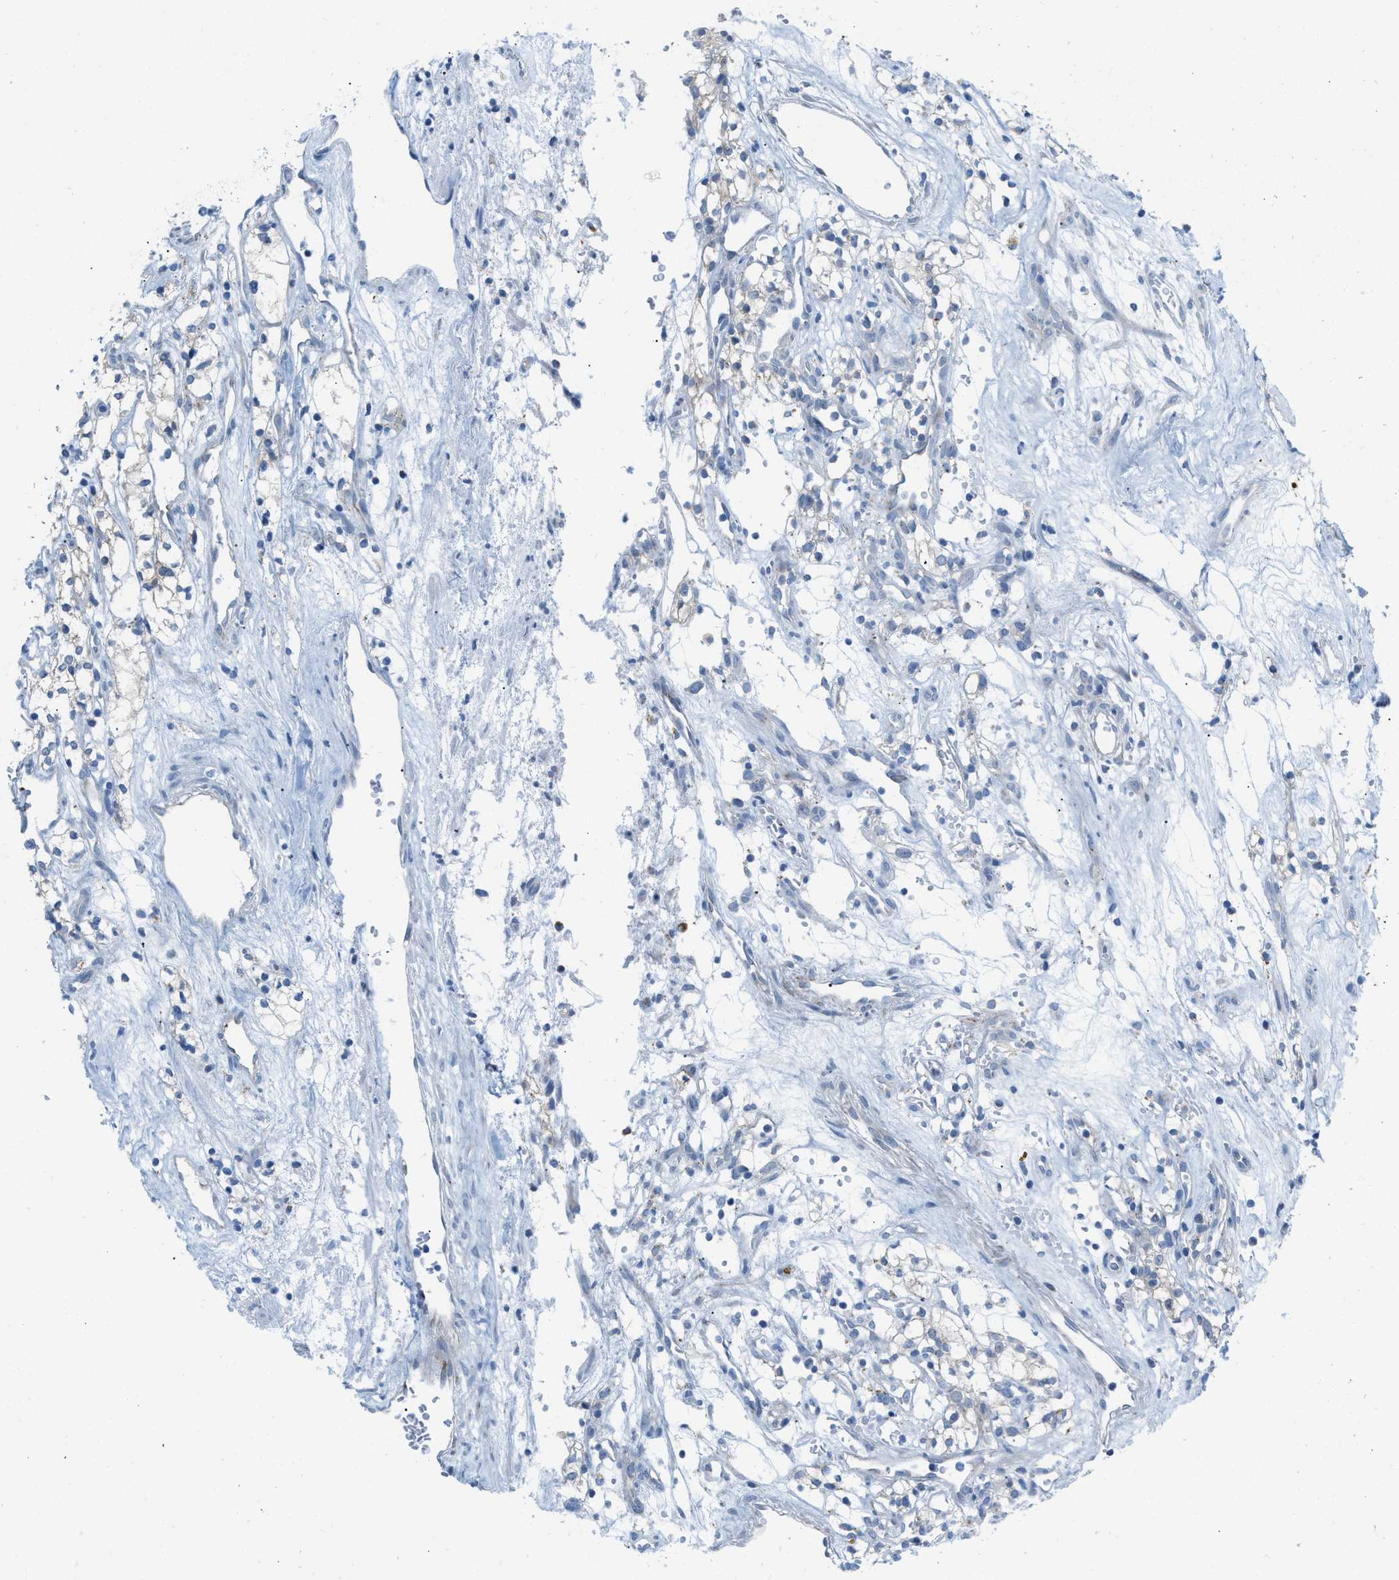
{"staining": {"intensity": "negative", "quantity": "none", "location": "none"}, "tissue": "renal cancer", "cell_type": "Tumor cells", "image_type": "cancer", "snomed": [{"axis": "morphology", "description": "Adenocarcinoma, NOS"}, {"axis": "topography", "description": "Kidney"}], "caption": "DAB immunohistochemical staining of renal cancer exhibits no significant positivity in tumor cells. Brightfield microscopy of IHC stained with DAB (3,3'-diaminobenzidine) (brown) and hematoxylin (blue), captured at high magnification.", "gene": "RBBP9", "patient": {"sex": "male", "age": 59}}